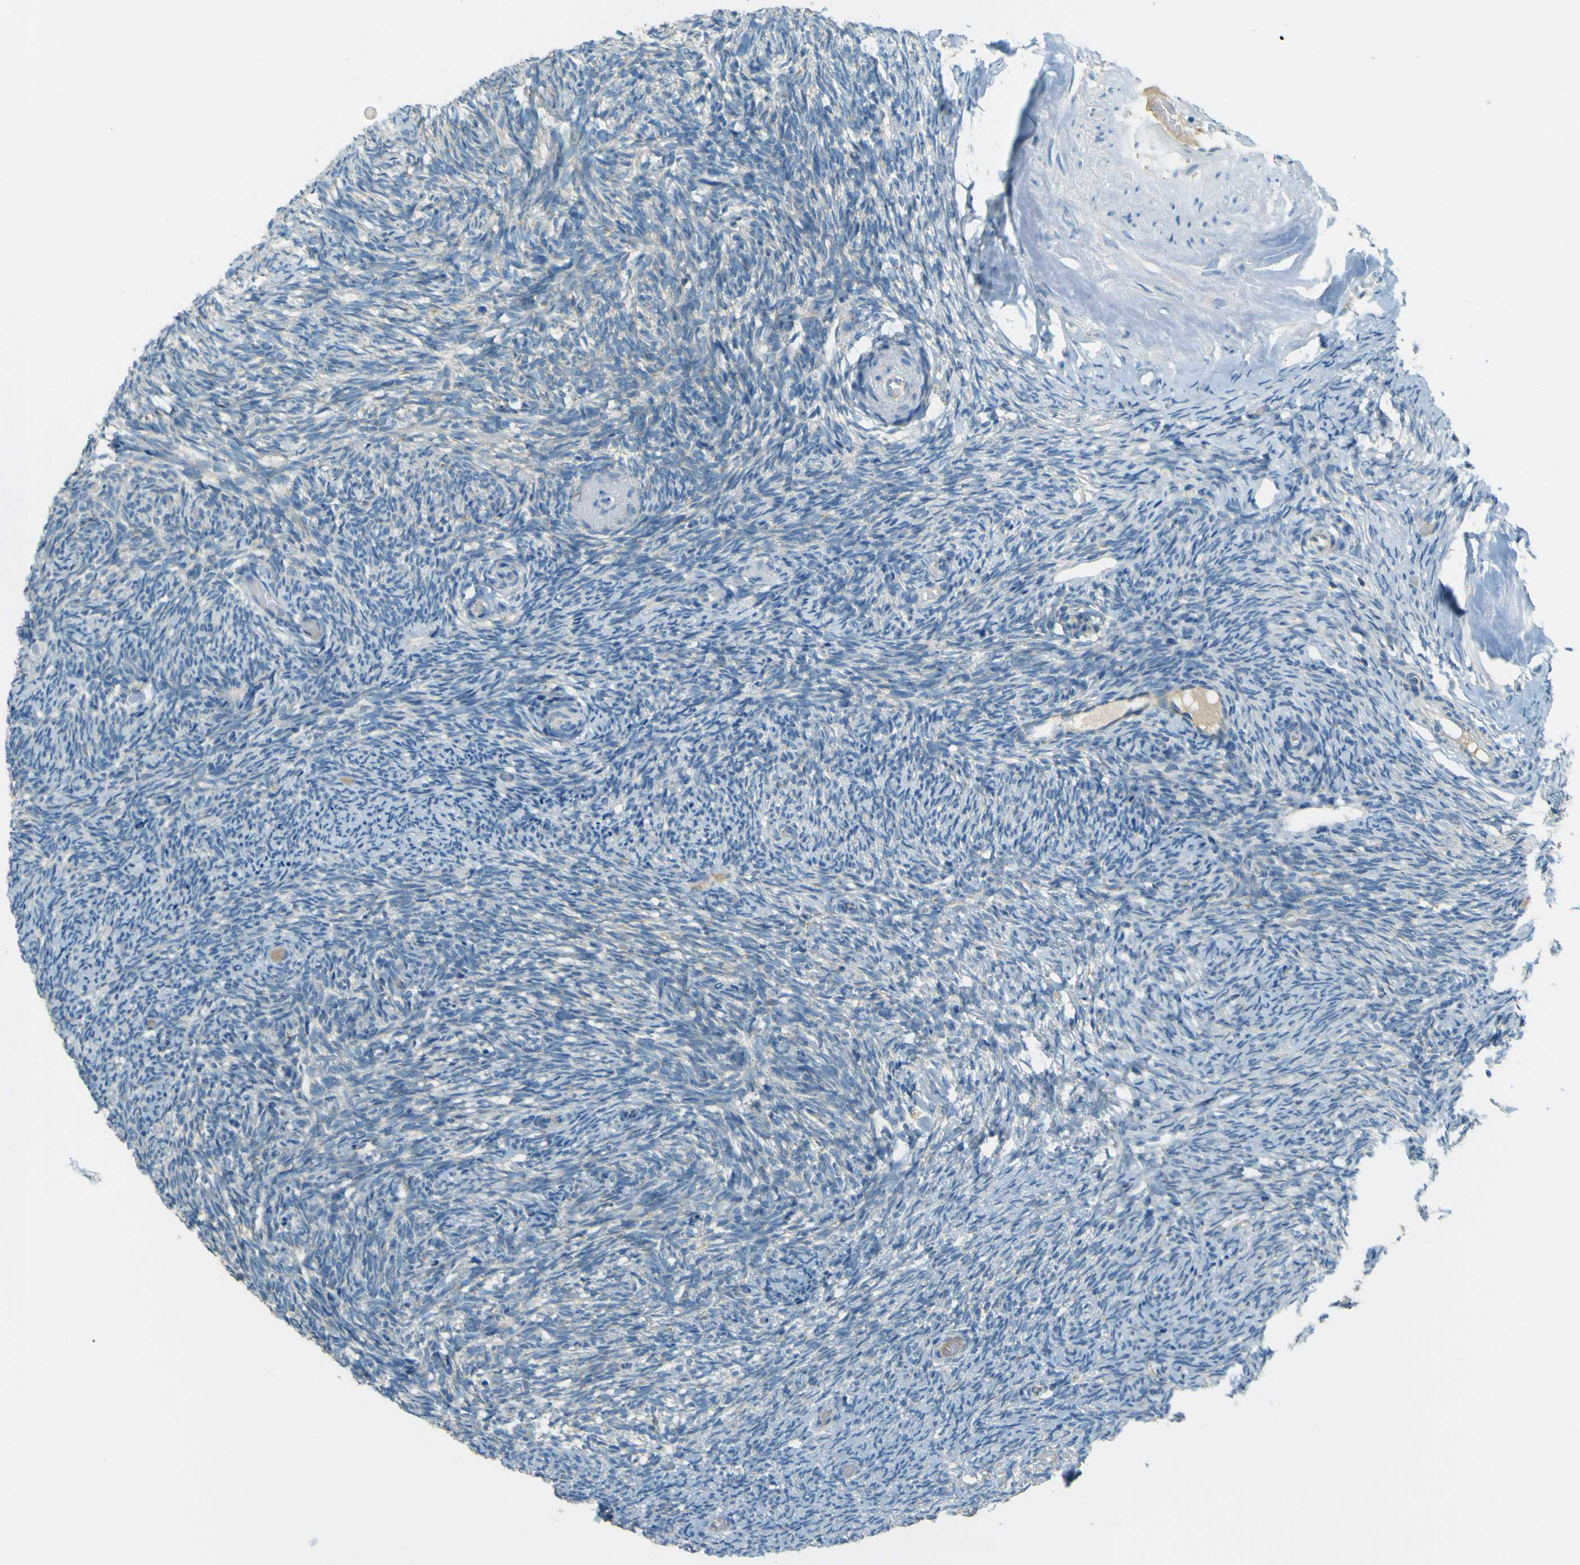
{"staining": {"intensity": "negative", "quantity": "none", "location": "none"}, "tissue": "ovary", "cell_type": "Ovarian stroma cells", "image_type": "normal", "snomed": [{"axis": "morphology", "description": "Normal tissue, NOS"}, {"axis": "topography", "description": "Ovary"}], "caption": "High magnification brightfield microscopy of benign ovary stained with DAB (brown) and counterstained with hematoxylin (blue): ovarian stroma cells show no significant staining.", "gene": "FKTN", "patient": {"sex": "female", "age": 60}}